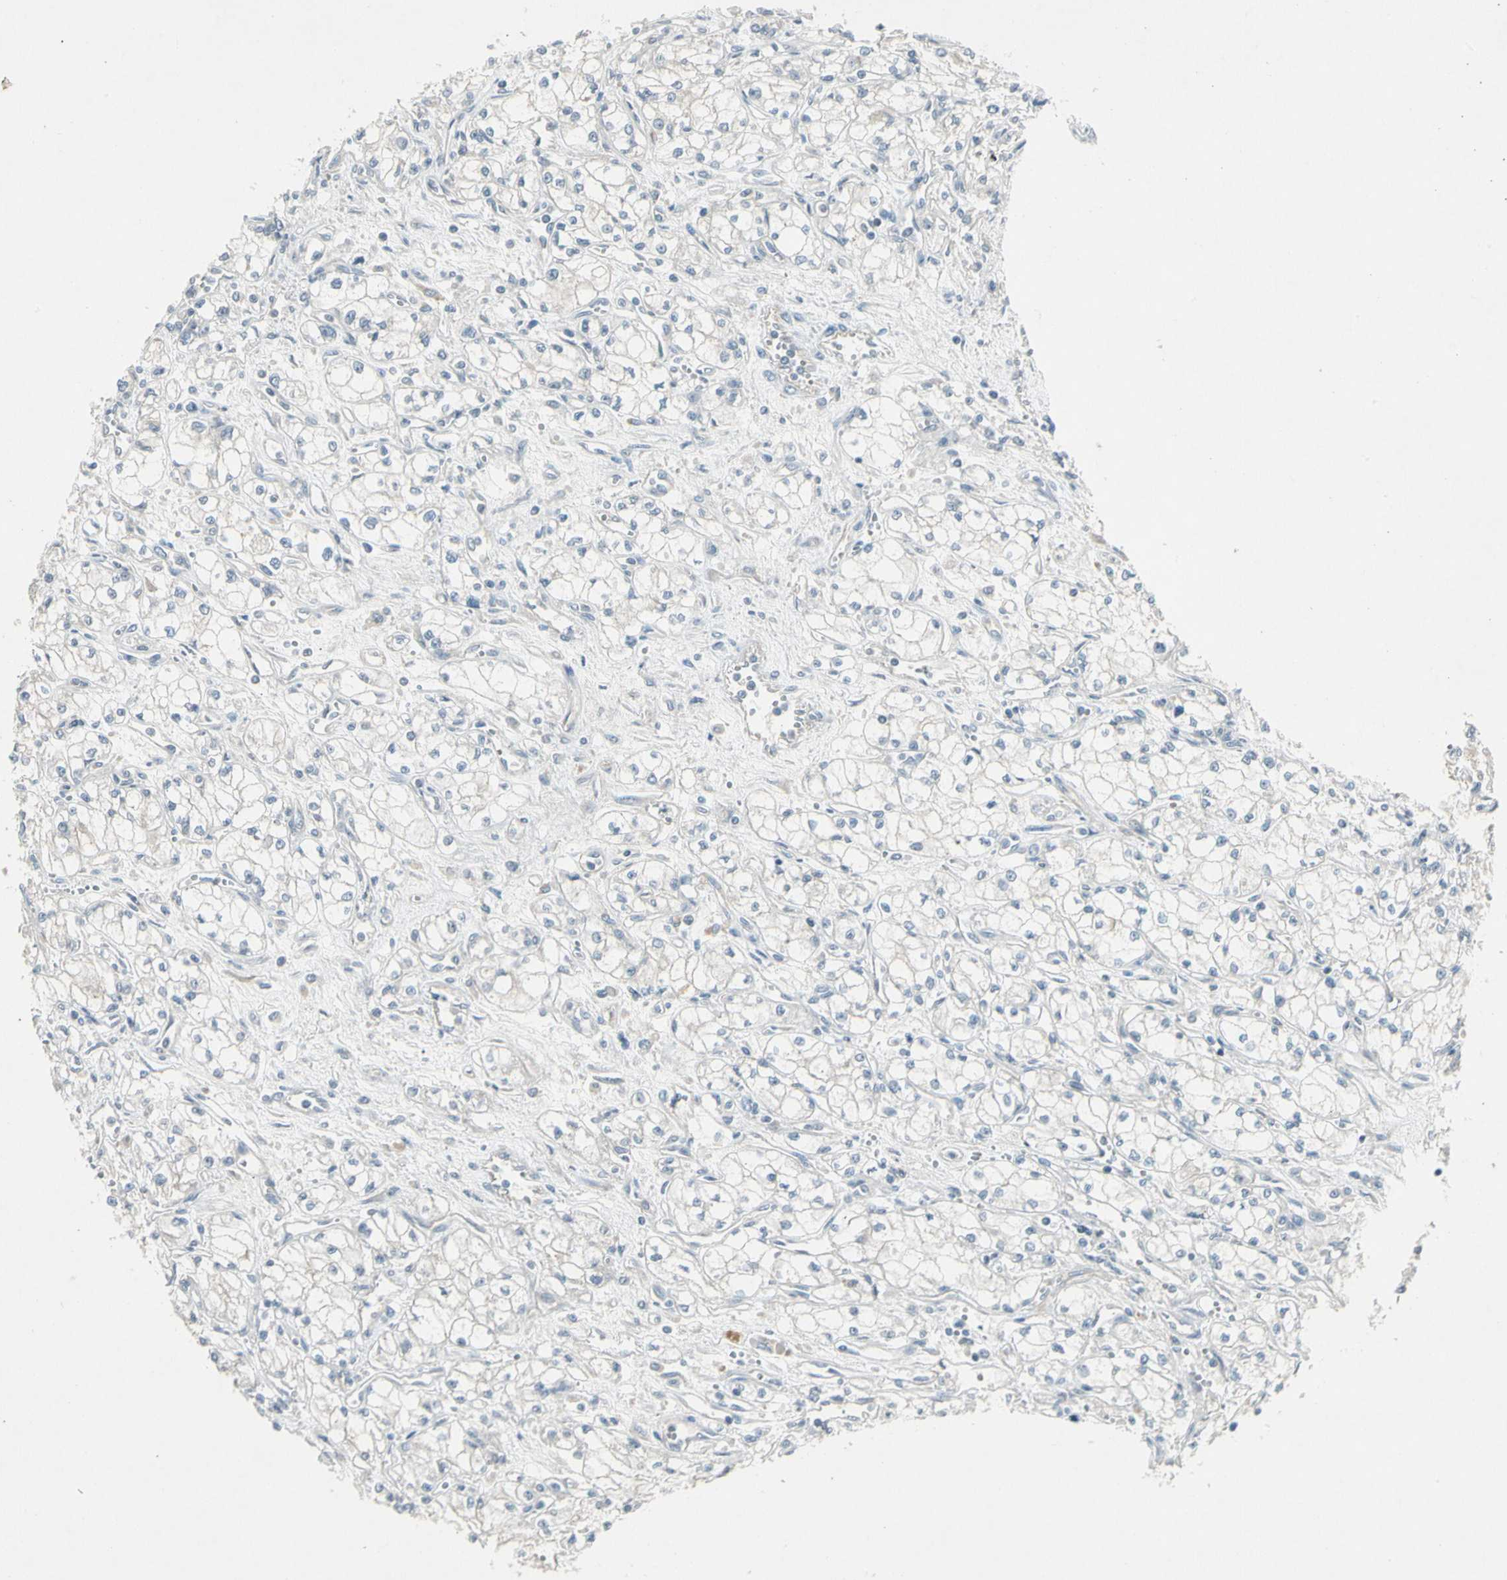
{"staining": {"intensity": "weak", "quantity": "<25%", "location": "cytoplasmic/membranous"}, "tissue": "renal cancer", "cell_type": "Tumor cells", "image_type": "cancer", "snomed": [{"axis": "morphology", "description": "Normal tissue, NOS"}, {"axis": "morphology", "description": "Adenocarcinoma, NOS"}, {"axis": "topography", "description": "Kidney"}], "caption": "High power microscopy histopathology image of an IHC photomicrograph of renal cancer (adenocarcinoma), revealing no significant positivity in tumor cells. Brightfield microscopy of immunohistochemistry (IHC) stained with DAB (3,3'-diaminobenzidine) (brown) and hematoxylin (blue), captured at high magnification.", "gene": "PANK2", "patient": {"sex": "male", "age": 59}}